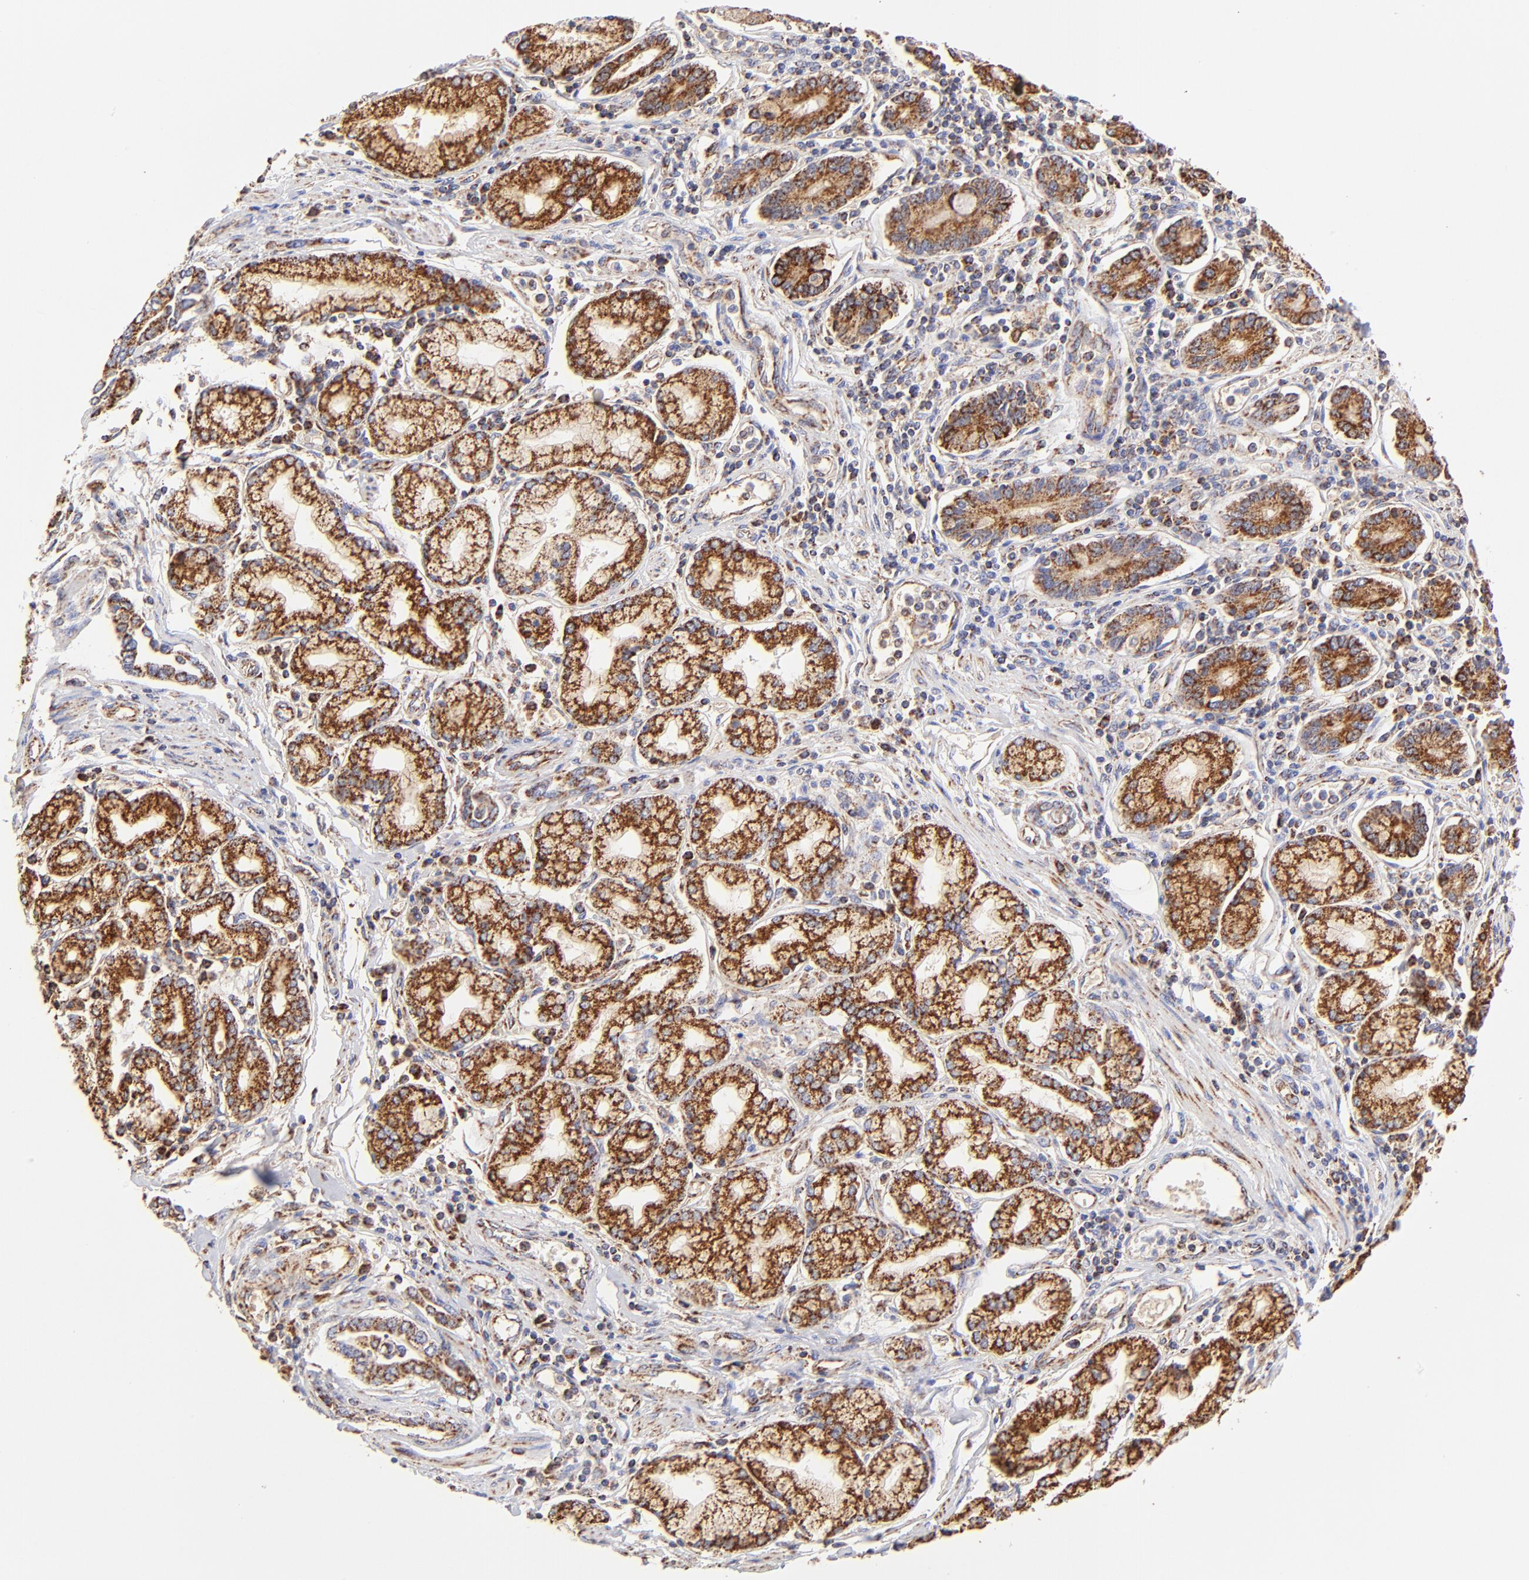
{"staining": {"intensity": "strong", "quantity": ">75%", "location": "cytoplasmic/membranous"}, "tissue": "pancreatic cancer", "cell_type": "Tumor cells", "image_type": "cancer", "snomed": [{"axis": "morphology", "description": "Adenocarcinoma, NOS"}, {"axis": "topography", "description": "Pancreas"}], "caption": "Immunohistochemical staining of human adenocarcinoma (pancreatic) exhibits high levels of strong cytoplasmic/membranous protein expression in approximately >75% of tumor cells.", "gene": "ECH1", "patient": {"sex": "female", "age": 57}}